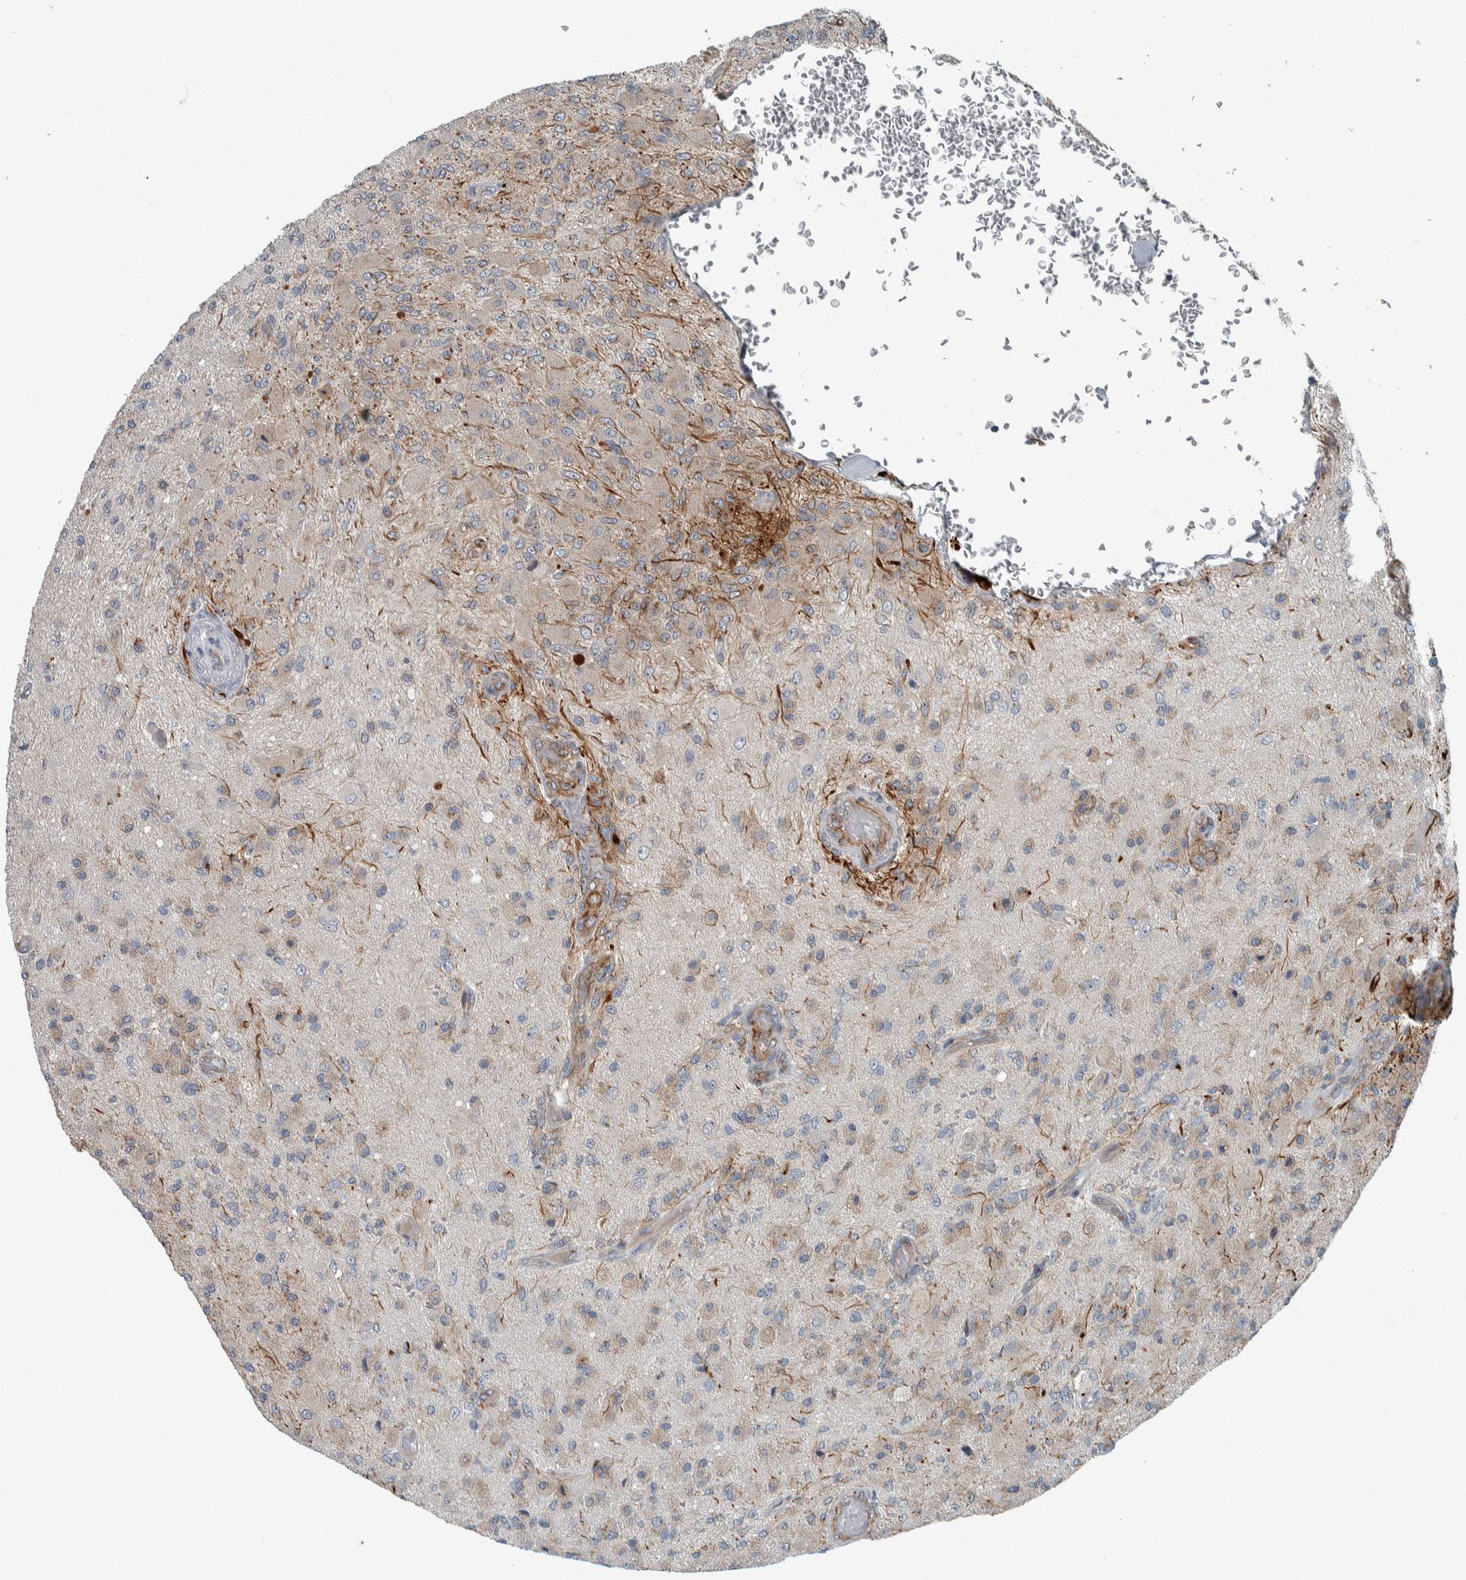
{"staining": {"intensity": "negative", "quantity": "none", "location": "none"}, "tissue": "glioma", "cell_type": "Tumor cells", "image_type": "cancer", "snomed": [{"axis": "morphology", "description": "Normal tissue, NOS"}, {"axis": "morphology", "description": "Glioma, malignant, High grade"}, {"axis": "topography", "description": "Cerebral cortex"}], "caption": "Micrograph shows no significant protein expression in tumor cells of high-grade glioma (malignant).", "gene": "USP25", "patient": {"sex": "male", "age": 77}}